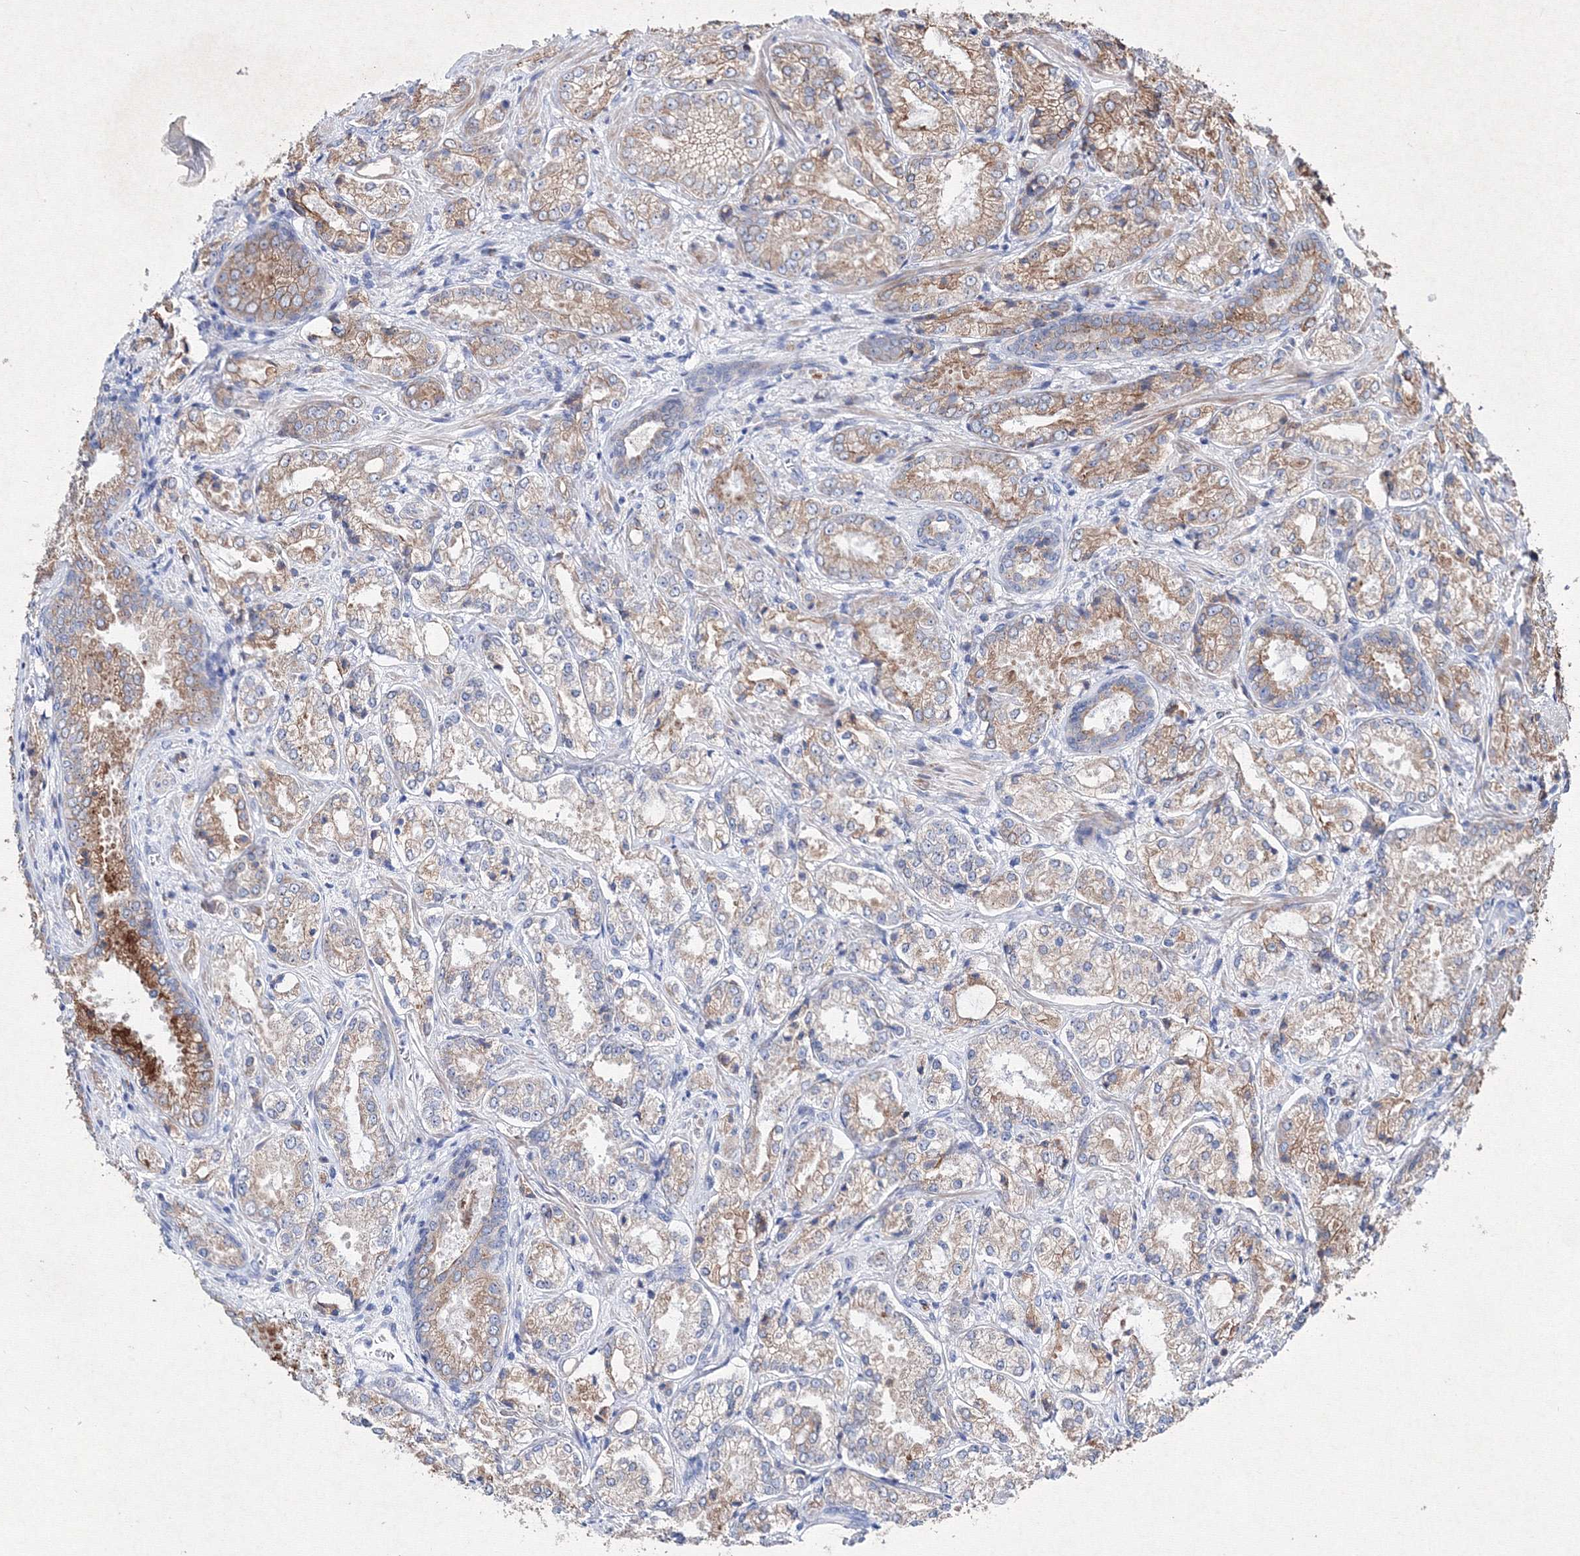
{"staining": {"intensity": "moderate", "quantity": "25%-75%", "location": "cytoplasmic/membranous"}, "tissue": "prostate cancer", "cell_type": "Tumor cells", "image_type": "cancer", "snomed": [{"axis": "morphology", "description": "Adenocarcinoma, Low grade"}, {"axis": "topography", "description": "Prostate"}], "caption": "This photomicrograph shows IHC staining of human adenocarcinoma (low-grade) (prostate), with medium moderate cytoplasmic/membranous staining in about 25%-75% of tumor cells.", "gene": "SMIM29", "patient": {"sex": "male", "age": 74}}